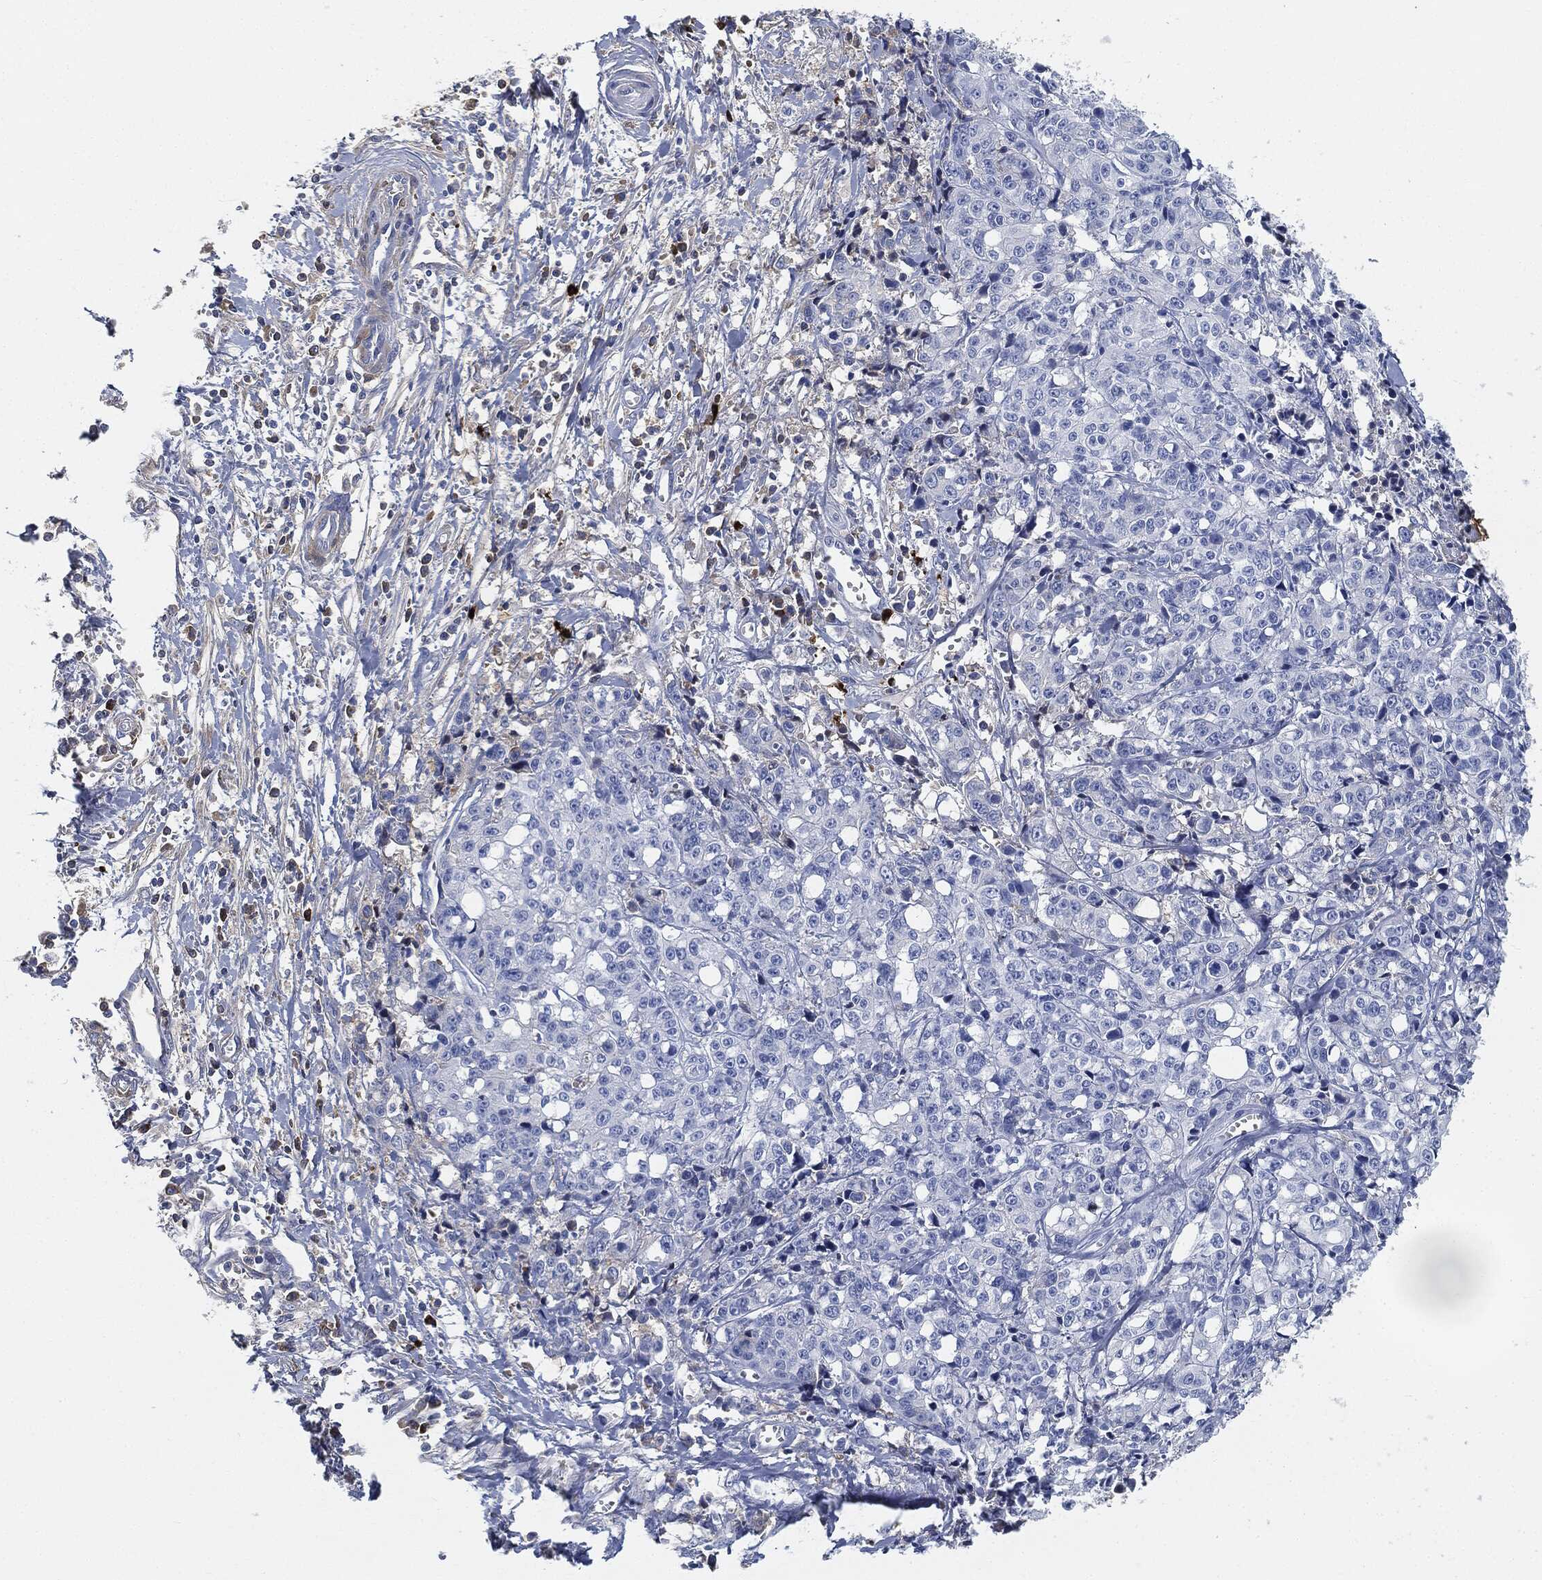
{"staining": {"intensity": "negative", "quantity": "none", "location": "none"}, "tissue": "pancreatic cancer", "cell_type": "Tumor cells", "image_type": "cancer", "snomed": [{"axis": "morphology", "description": "Adenocarcinoma, NOS"}, {"axis": "topography", "description": "Pancreas"}], "caption": "A histopathology image of human pancreatic cancer (adenocarcinoma) is negative for staining in tumor cells. (Stains: DAB IHC with hematoxylin counter stain, Microscopy: brightfield microscopy at high magnification).", "gene": "IGLV6-57", "patient": {"sex": "male", "age": 64}}